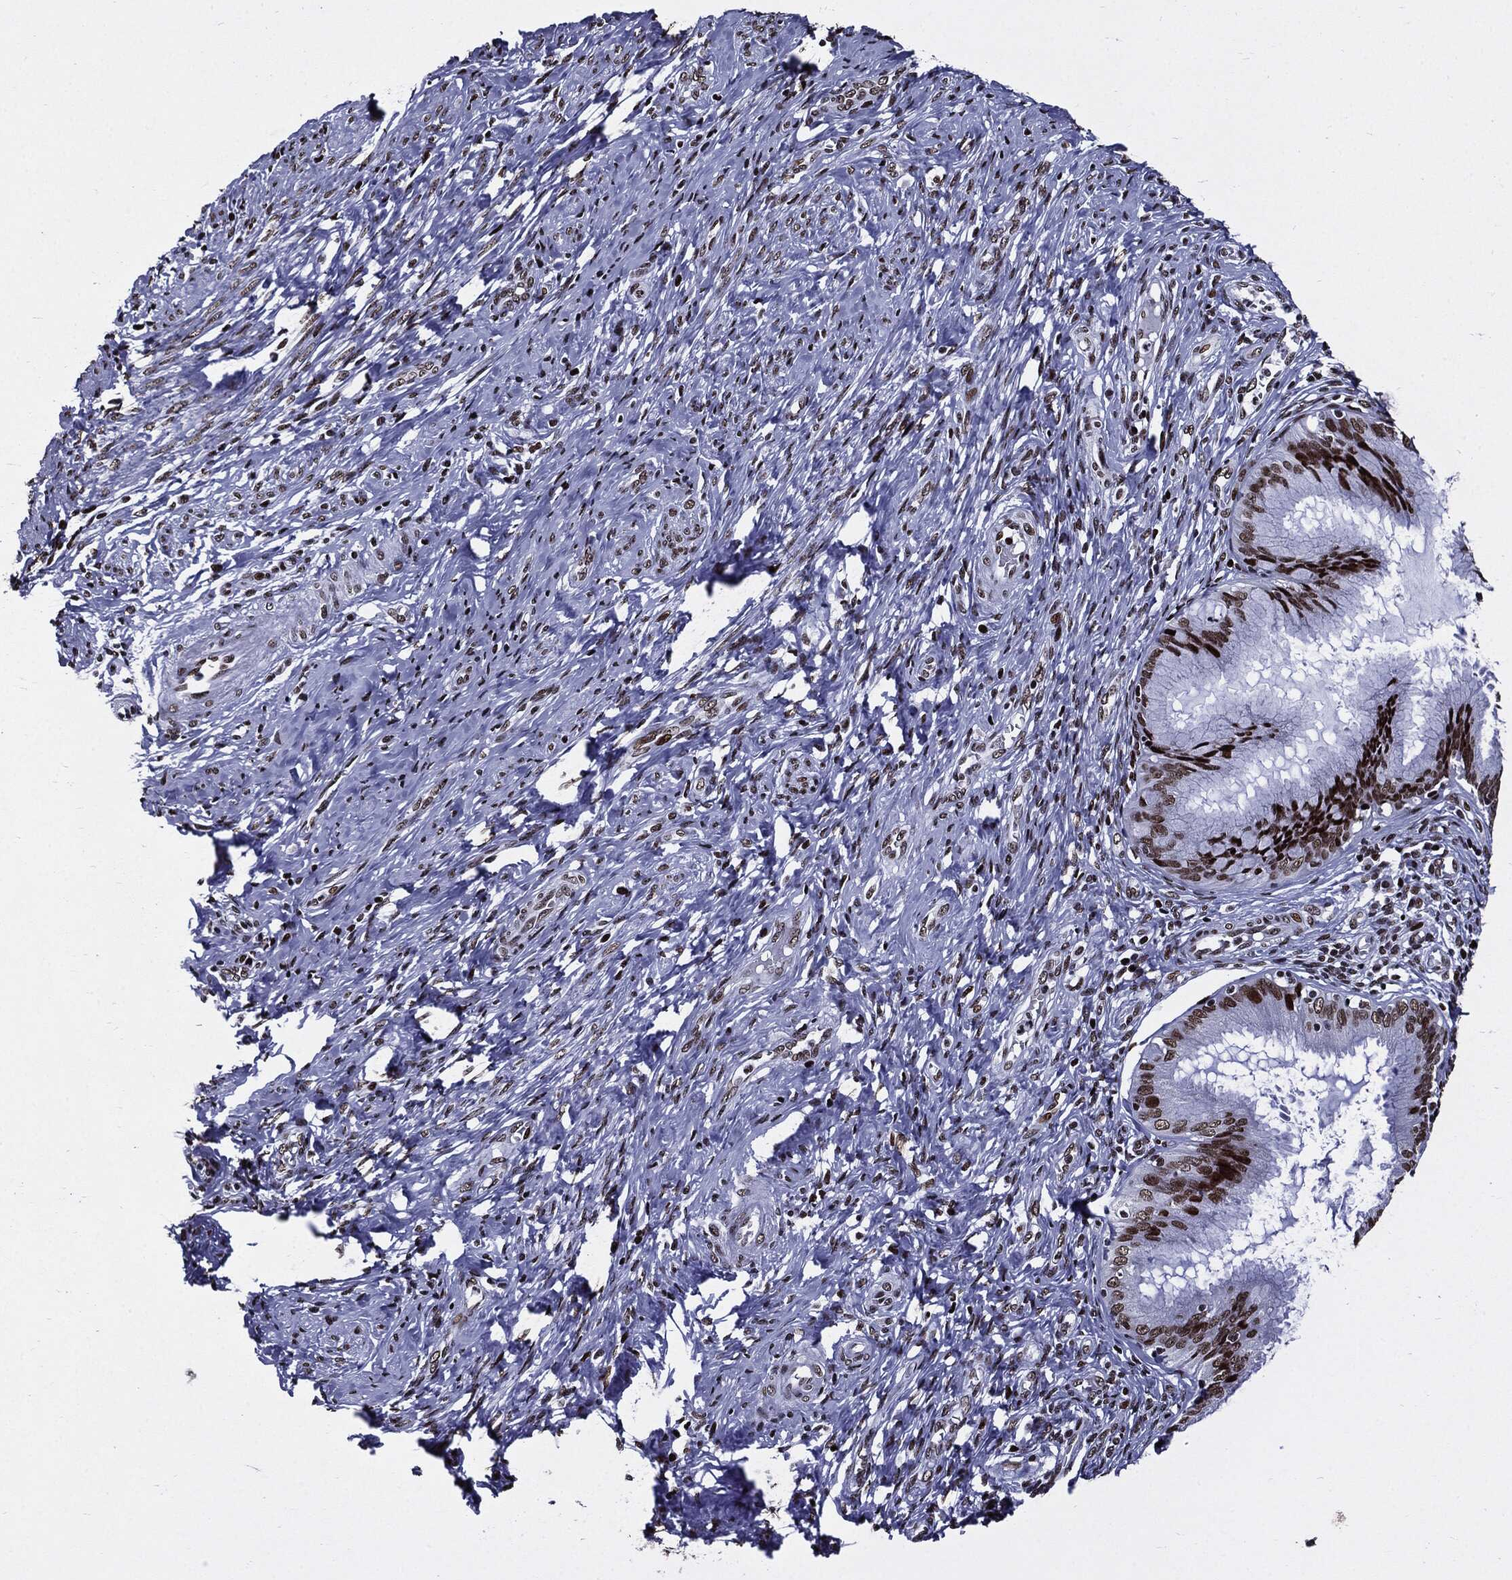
{"staining": {"intensity": "moderate", "quantity": ">75%", "location": "nuclear"}, "tissue": "cervical cancer", "cell_type": "Tumor cells", "image_type": "cancer", "snomed": [{"axis": "morphology", "description": "Normal tissue, NOS"}, {"axis": "morphology", "description": "Squamous cell carcinoma, NOS"}, {"axis": "topography", "description": "Cervix"}], "caption": "A brown stain highlights moderate nuclear positivity of a protein in cervical squamous cell carcinoma tumor cells.", "gene": "ZFP91", "patient": {"sex": "female", "age": 39}}